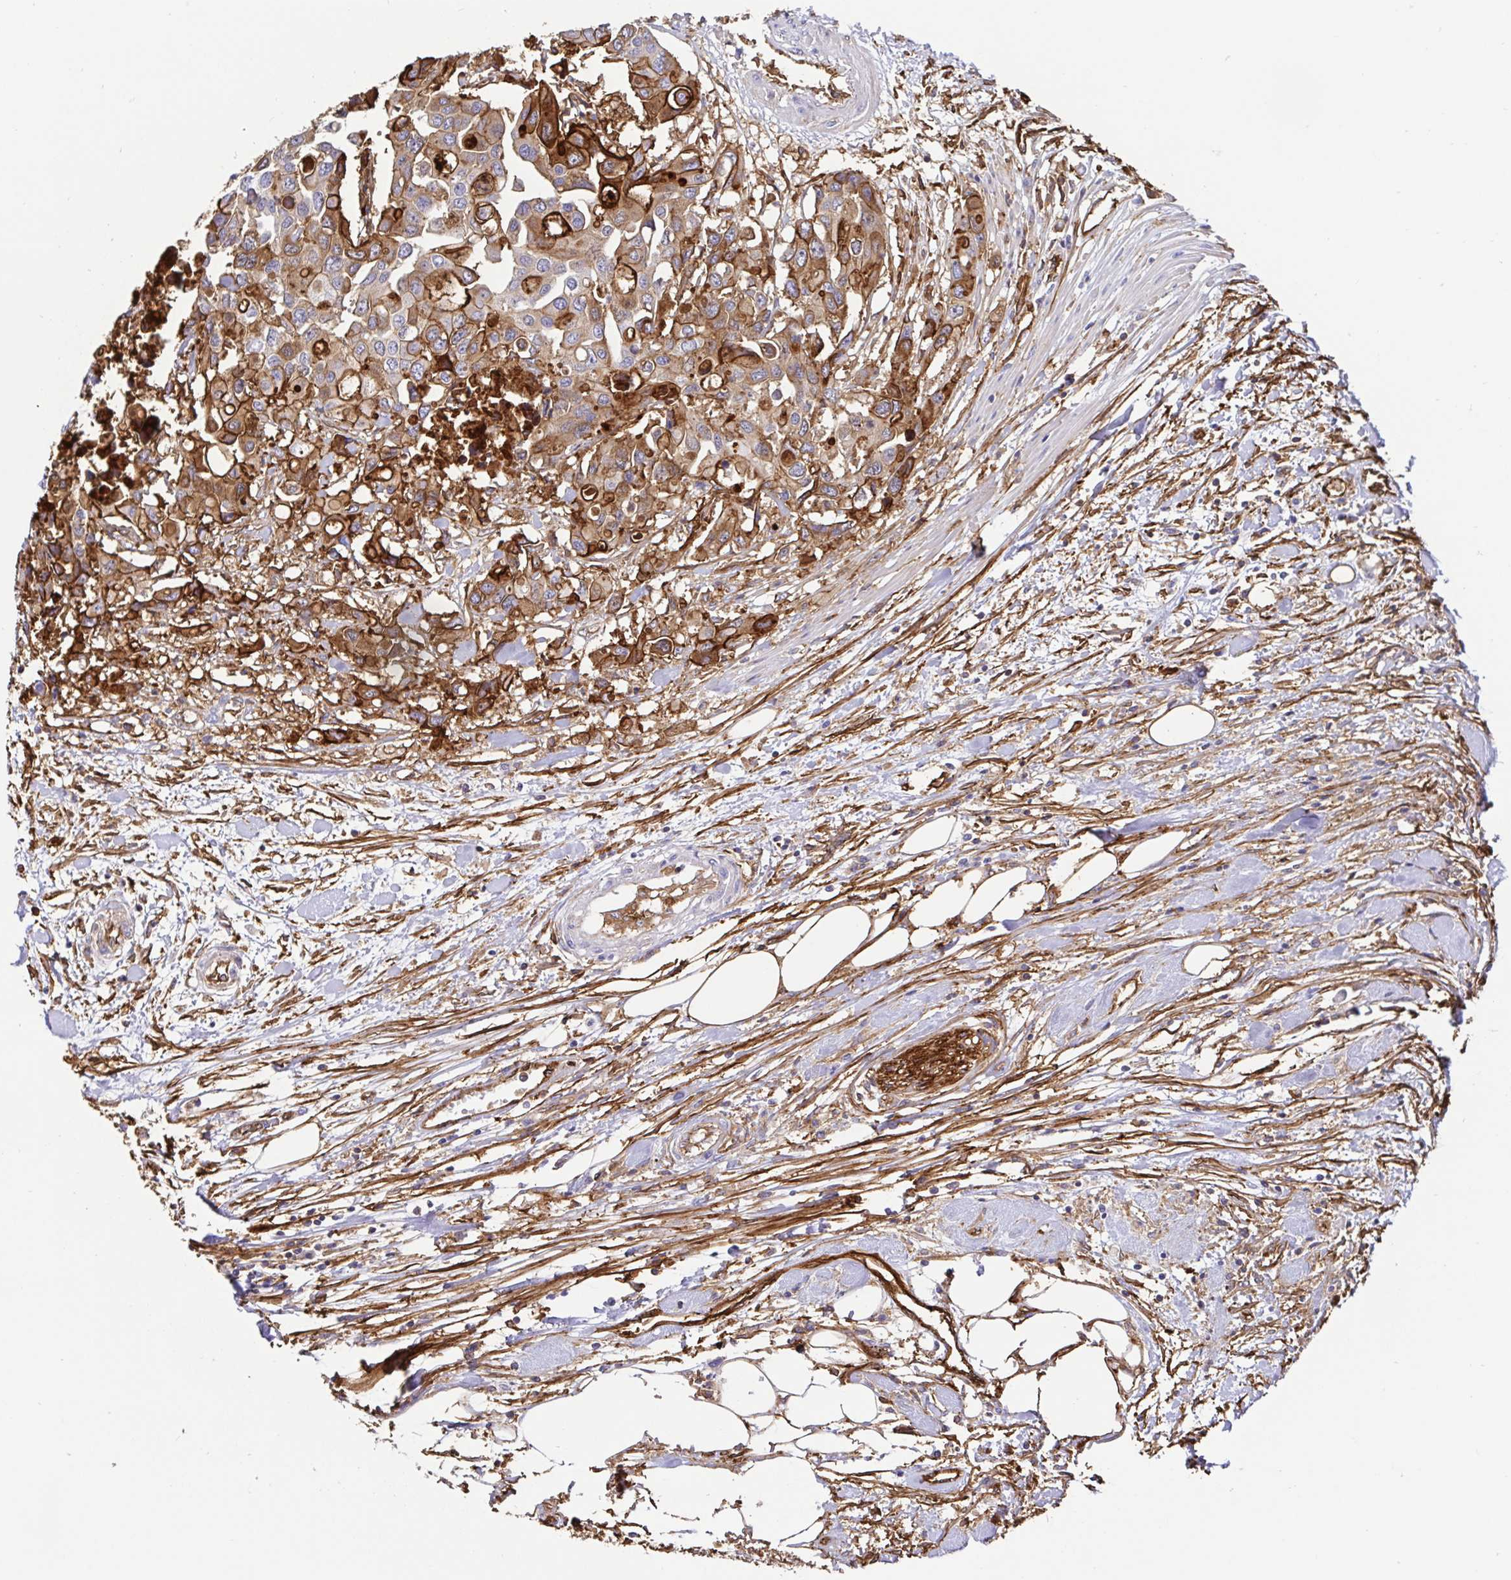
{"staining": {"intensity": "moderate", "quantity": "25%-75%", "location": "cytoplasmic/membranous"}, "tissue": "colorectal cancer", "cell_type": "Tumor cells", "image_type": "cancer", "snomed": [{"axis": "morphology", "description": "Adenocarcinoma, NOS"}, {"axis": "topography", "description": "Colon"}], "caption": "A brown stain highlights moderate cytoplasmic/membranous positivity of a protein in colorectal cancer (adenocarcinoma) tumor cells. (Stains: DAB (3,3'-diaminobenzidine) in brown, nuclei in blue, Microscopy: brightfield microscopy at high magnification).", "gene": "ANXA2", "patient": {"sex": "male", "age": 77}}